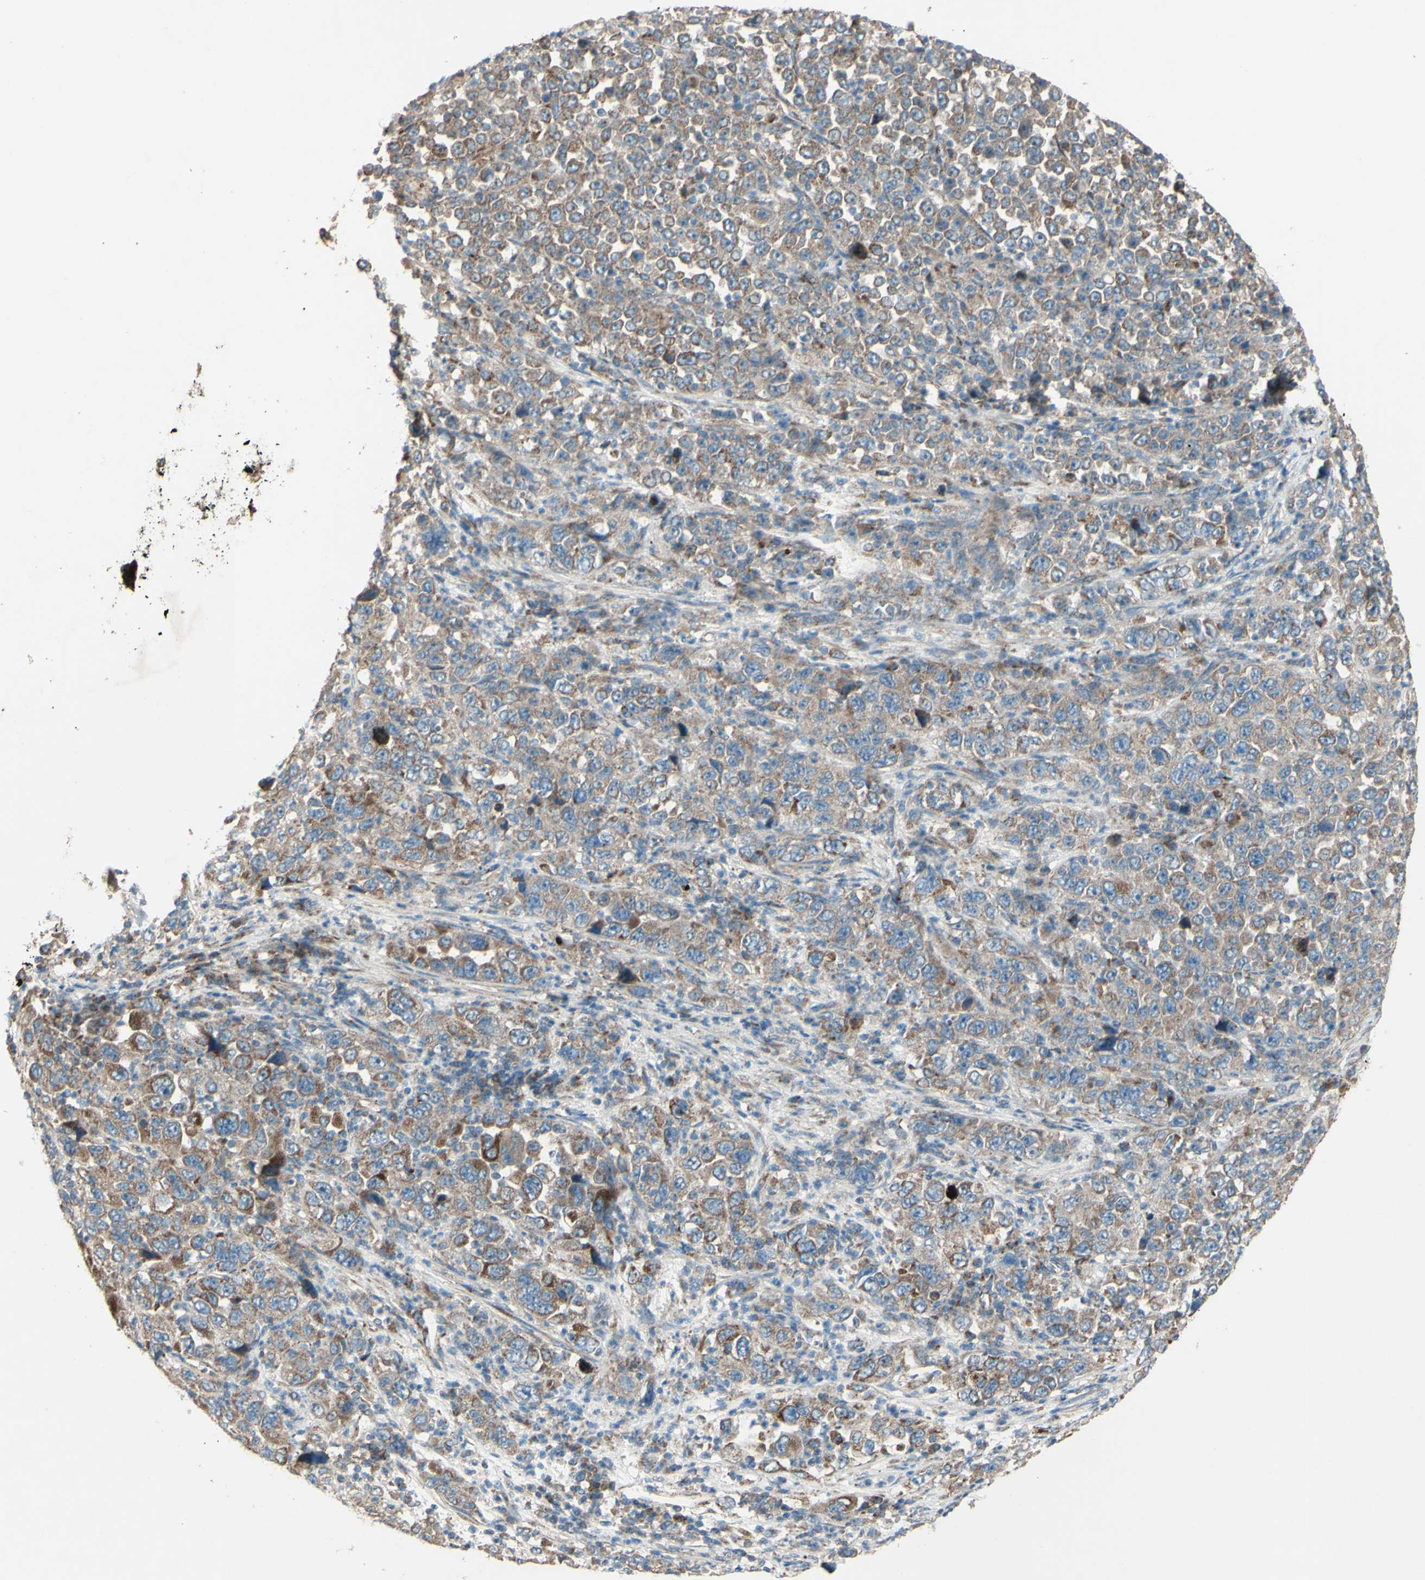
{"staining": {"intensity": "moderate", "quantity": ">75%", "location": "cytoplasmic/membranous"}, "tissue": "stomach cancer", "cell_type": "Tumor cells", "image_type": "cancer", "snomed": [{"axis": "morphology", "description": "Normal tissue, NOS"}, {"axis": "morphology", "description": "Adenocarcinoma, NOS"}, {"axis": "topography", "description": "Stomach, upper"}, {"axis": "topography", "description": "Stomach"}], "caption": "Stomach cancer stained with a protein marker exhibits moderate staining in tumor cells.", "gene": "RHOT1", "patient": {"sex": "male", "age": 59}}